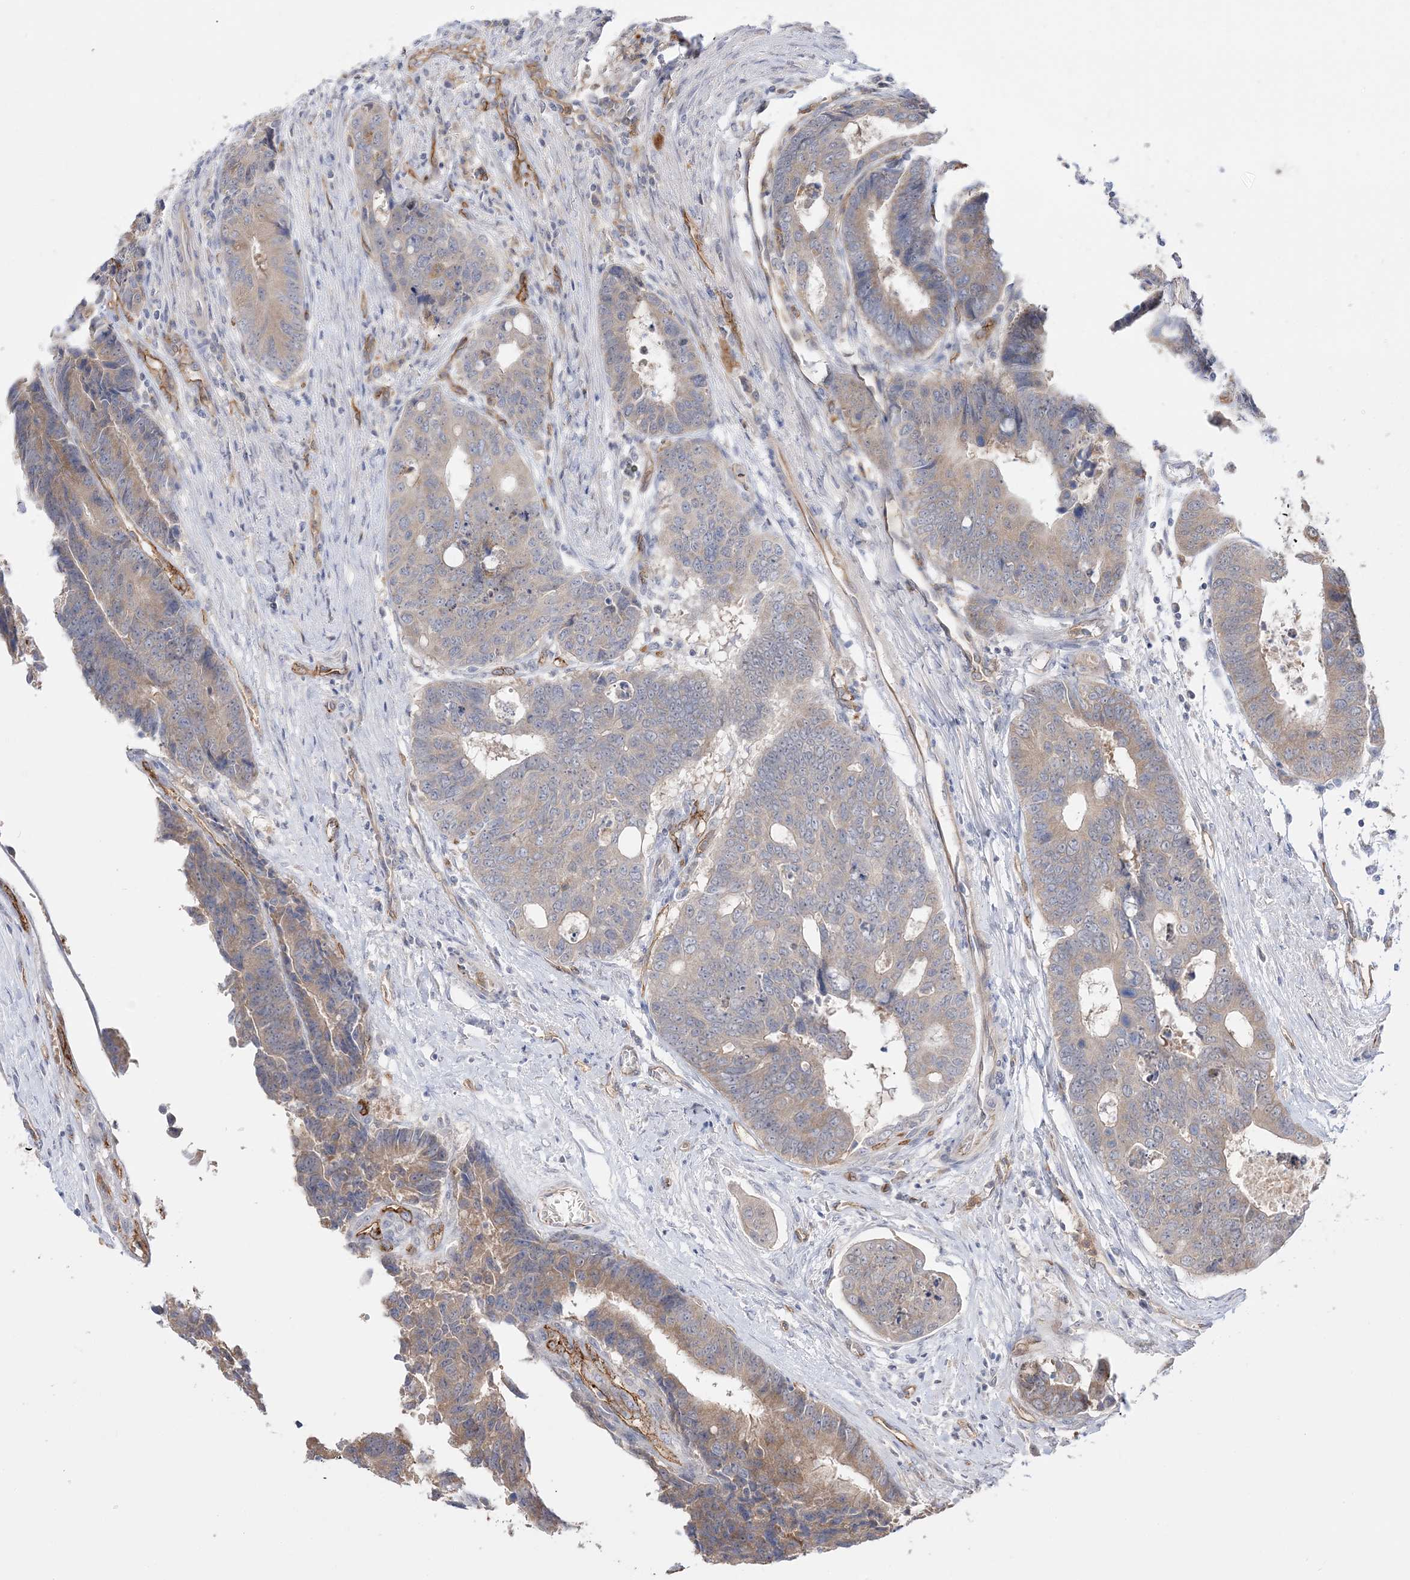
{"staining": {"intensity": "moderate", "quantity": "25%-75%", "location": "cytoplasmic/membranous"}, "tissue": "colorectal cancer", "cell_type": "Tumor cells", "image_type": "cancer", "snomed": [{"axis": "morphology", "description": "Adenocarcinoma, NOS"}, {"axis": "topography", "description": "Rectum"}], "caption": "The photomicrograph reveals immunohistochemical staining of colorectal cancer (adenocarcinoma). There is moderate cytoplasmic/membranous positivity is identified in approximately 25%-75% of tumor cells.", "gene": "FARSB", "patient": {"sex": "male", "age": 84}}